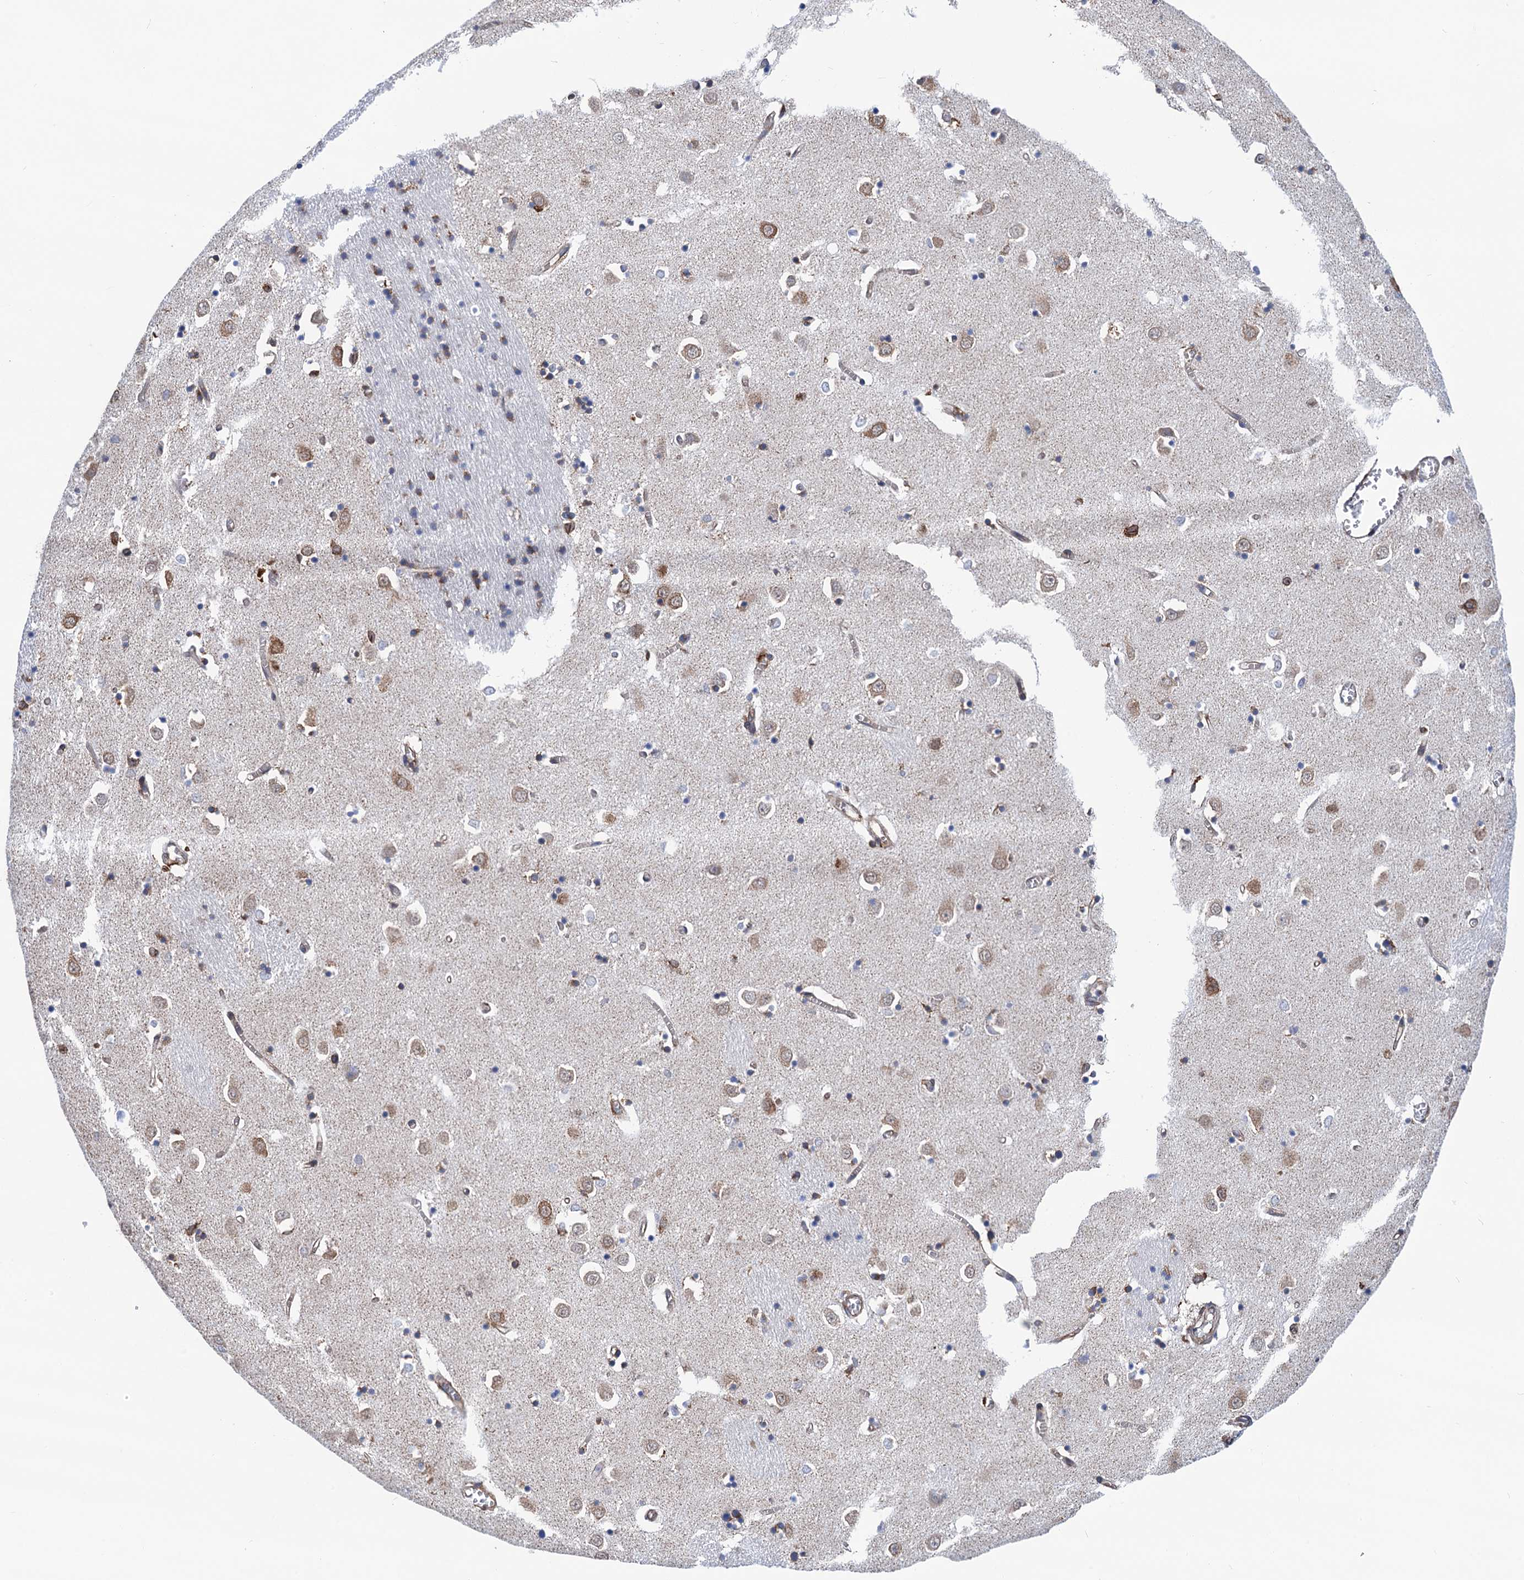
{"staining": {"intensity": "moderate", "quantity": "<25%", "location": "cytoplasmic/membranous"}, "tissue": "caudate", "cell_type": "Glial cells", "image_type": "normal", "snomed": [{"axis": "morphology", "description": "Normal tissue, NOS"}, {"axis": "topography", "description": "Lateral ventricle wall"}], "caption": "Caudate stained with immunohistochemistry demonstrates moderate cytoplasmic/membranous expression in approximately <25% of glial cells.", "gene": "SLC12A7", "patient": {"sex": "male", "age": 70}}